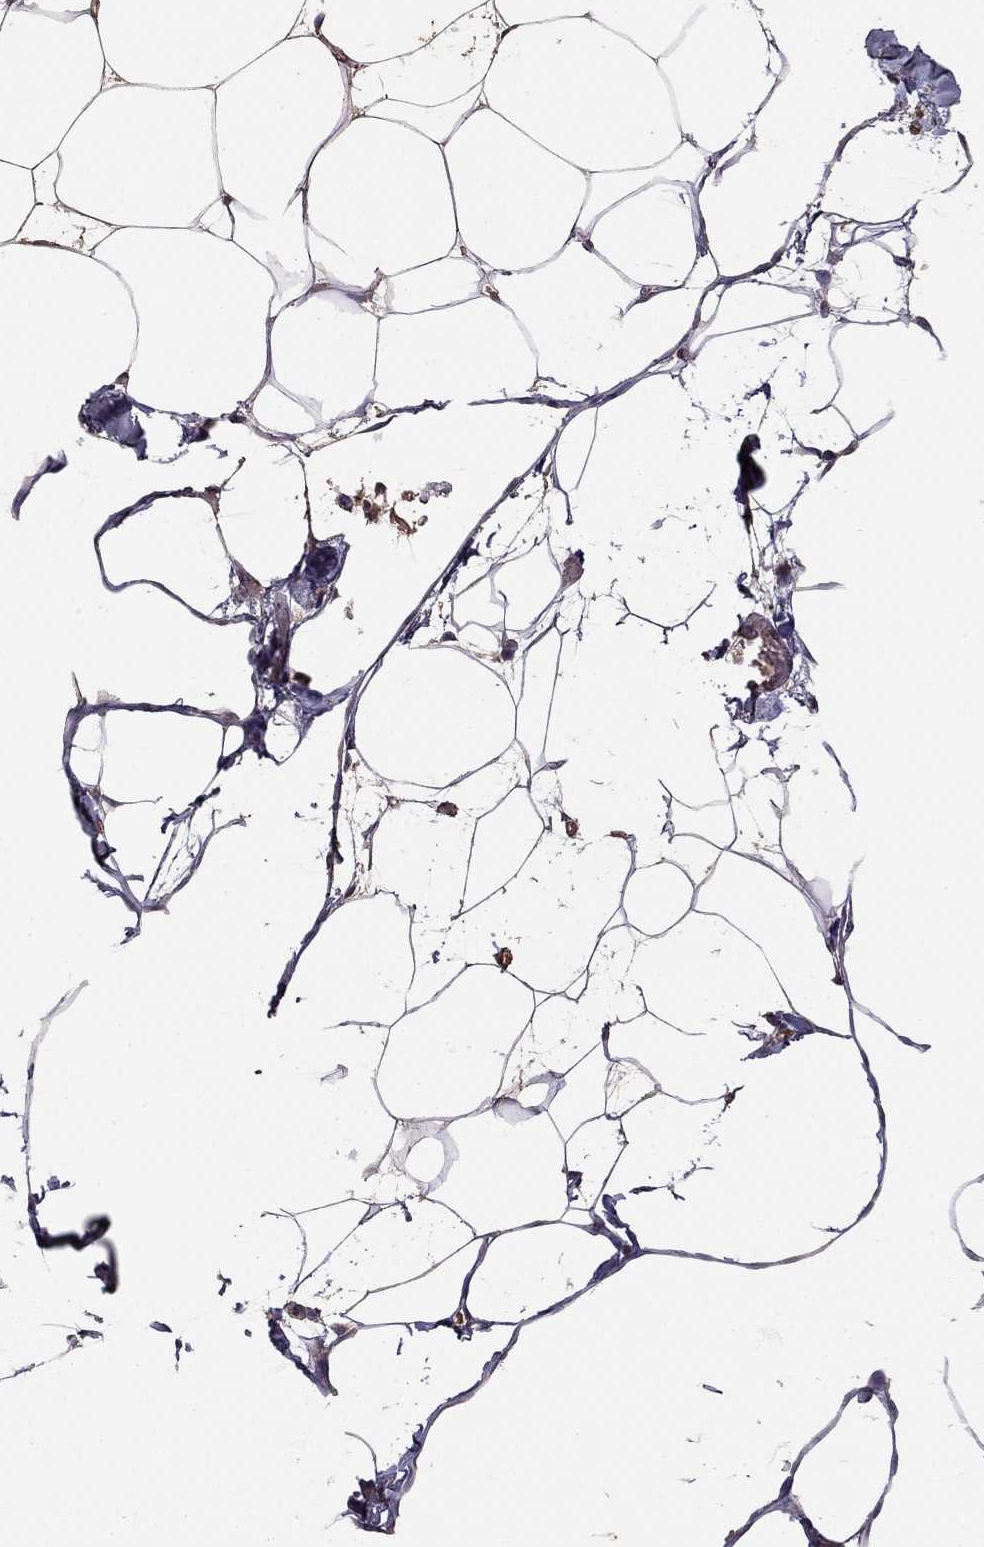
{"staining": {"intensity": "negative", "quantity": "none", "location": "none"}, "tissue": "adipose tissue", "cell_type": "Adipocytes", "image_type": "normal", "snomed": [{"axis": "morphology", "description": "Normal tissue, NOS"}, {"axis": "topography", "description": "Adipose tissue"}], "caption": "IHC of unremarkable human adipose tissue shows no positivity in adipocytes.", "gene": "SUN3", "patient": {"sex": "male", "age": 57}}